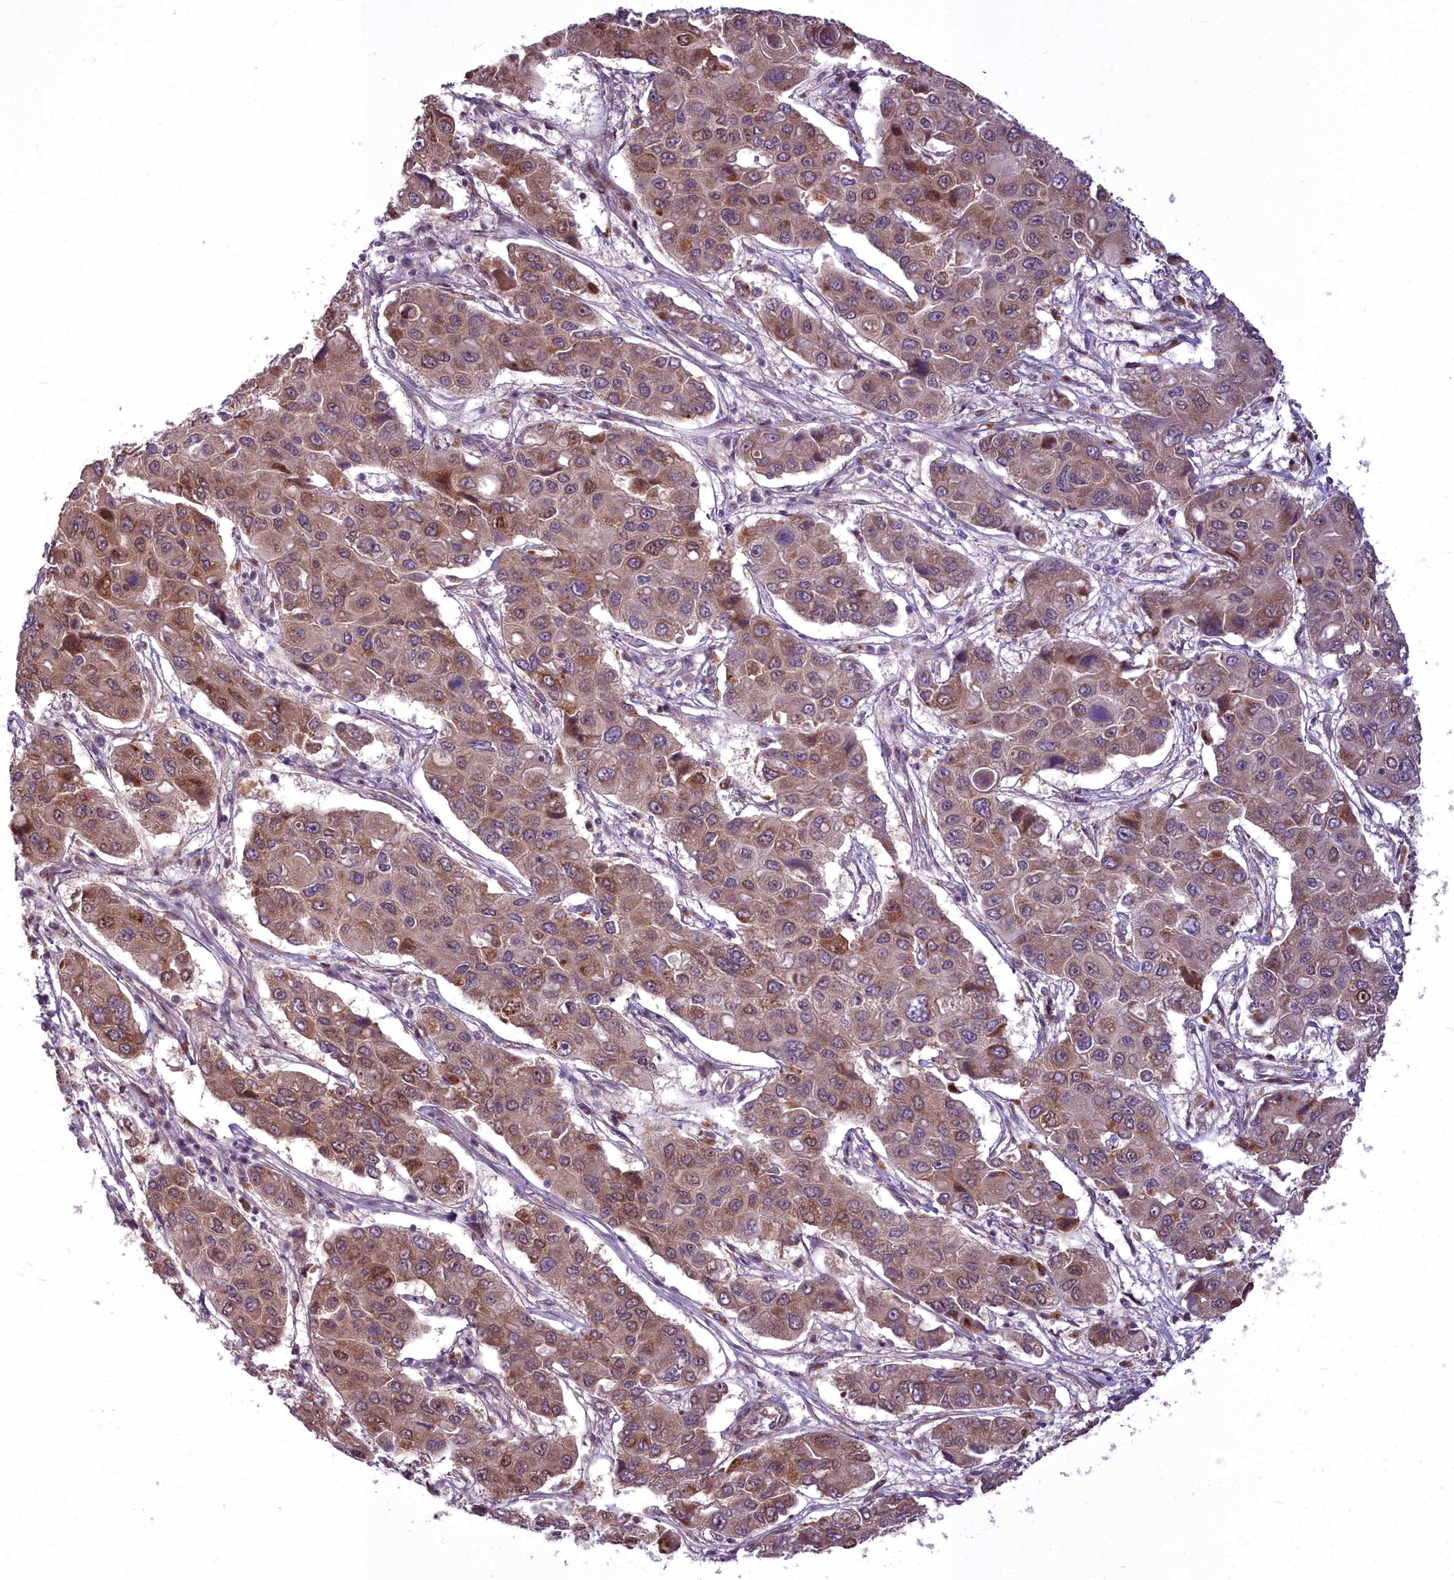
{"staining": {"intensity": "moderate", "quantity": ">75%", "location": "cytoplasmic/membranous"}, "tissue": "liver cancer", "cell_type": "Tumor cells", "image_type": "cancer", "snomed": [{"axis": "morphology", "description": "Cholangiocarcinoma"}, {"axis": "topography", "description": "Liver"}], "caption": "Protein positivity by IHC reveals moderate cytoplasmic/membranous expression in approximately >75% of tumor cells in cholangiocarcinoma (liver). The staining was performed using DAB (3,3'-diaminobenzidine), with brown indicating positive protein expression. Nuclei are stained blue with hematoxylin.", "gene": "AP1M1", "patient": {"sex": "male", "age": 67}}